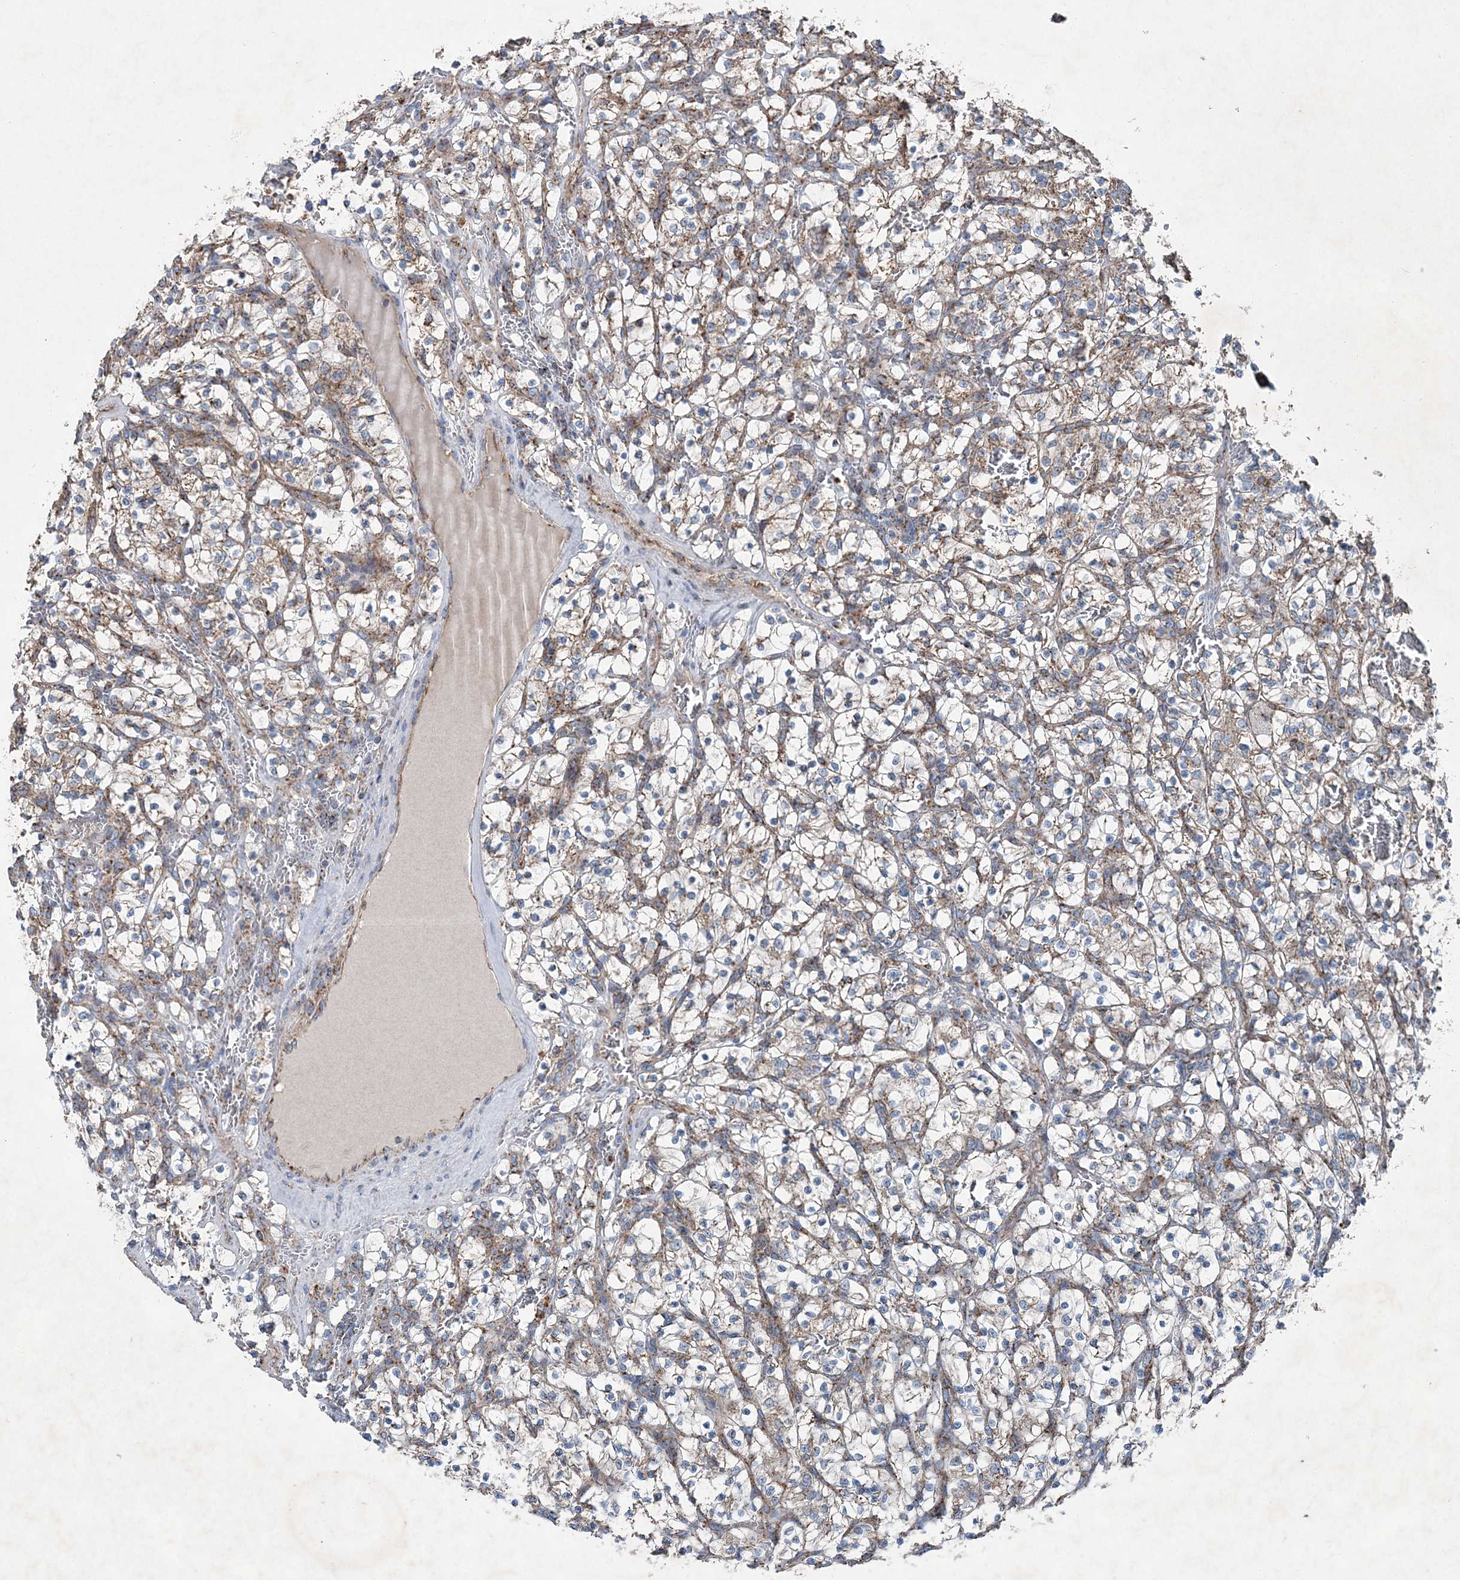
{"staining": {"intensity": "moderate", "quantity": "25%-75%", "location": "cytoplasmic/membranous"}, "tissue": "renal cancer", "cell_type": "Tumor cells", "image_type": "cancer", "snomed": [{"axis": "morphology", "description": "Adenocarcinoma, NOS"}, {"axis": "topography", "description": "Kidney"}], "caption": "Immunohistochemistry of human renal cancer displays medium levels of moderate cytoplasmic/membranous staining in approximately 25%-75% of tumor cells.", "gene": "SPAG16", "patient": {"sex": "female", "age": 57}}